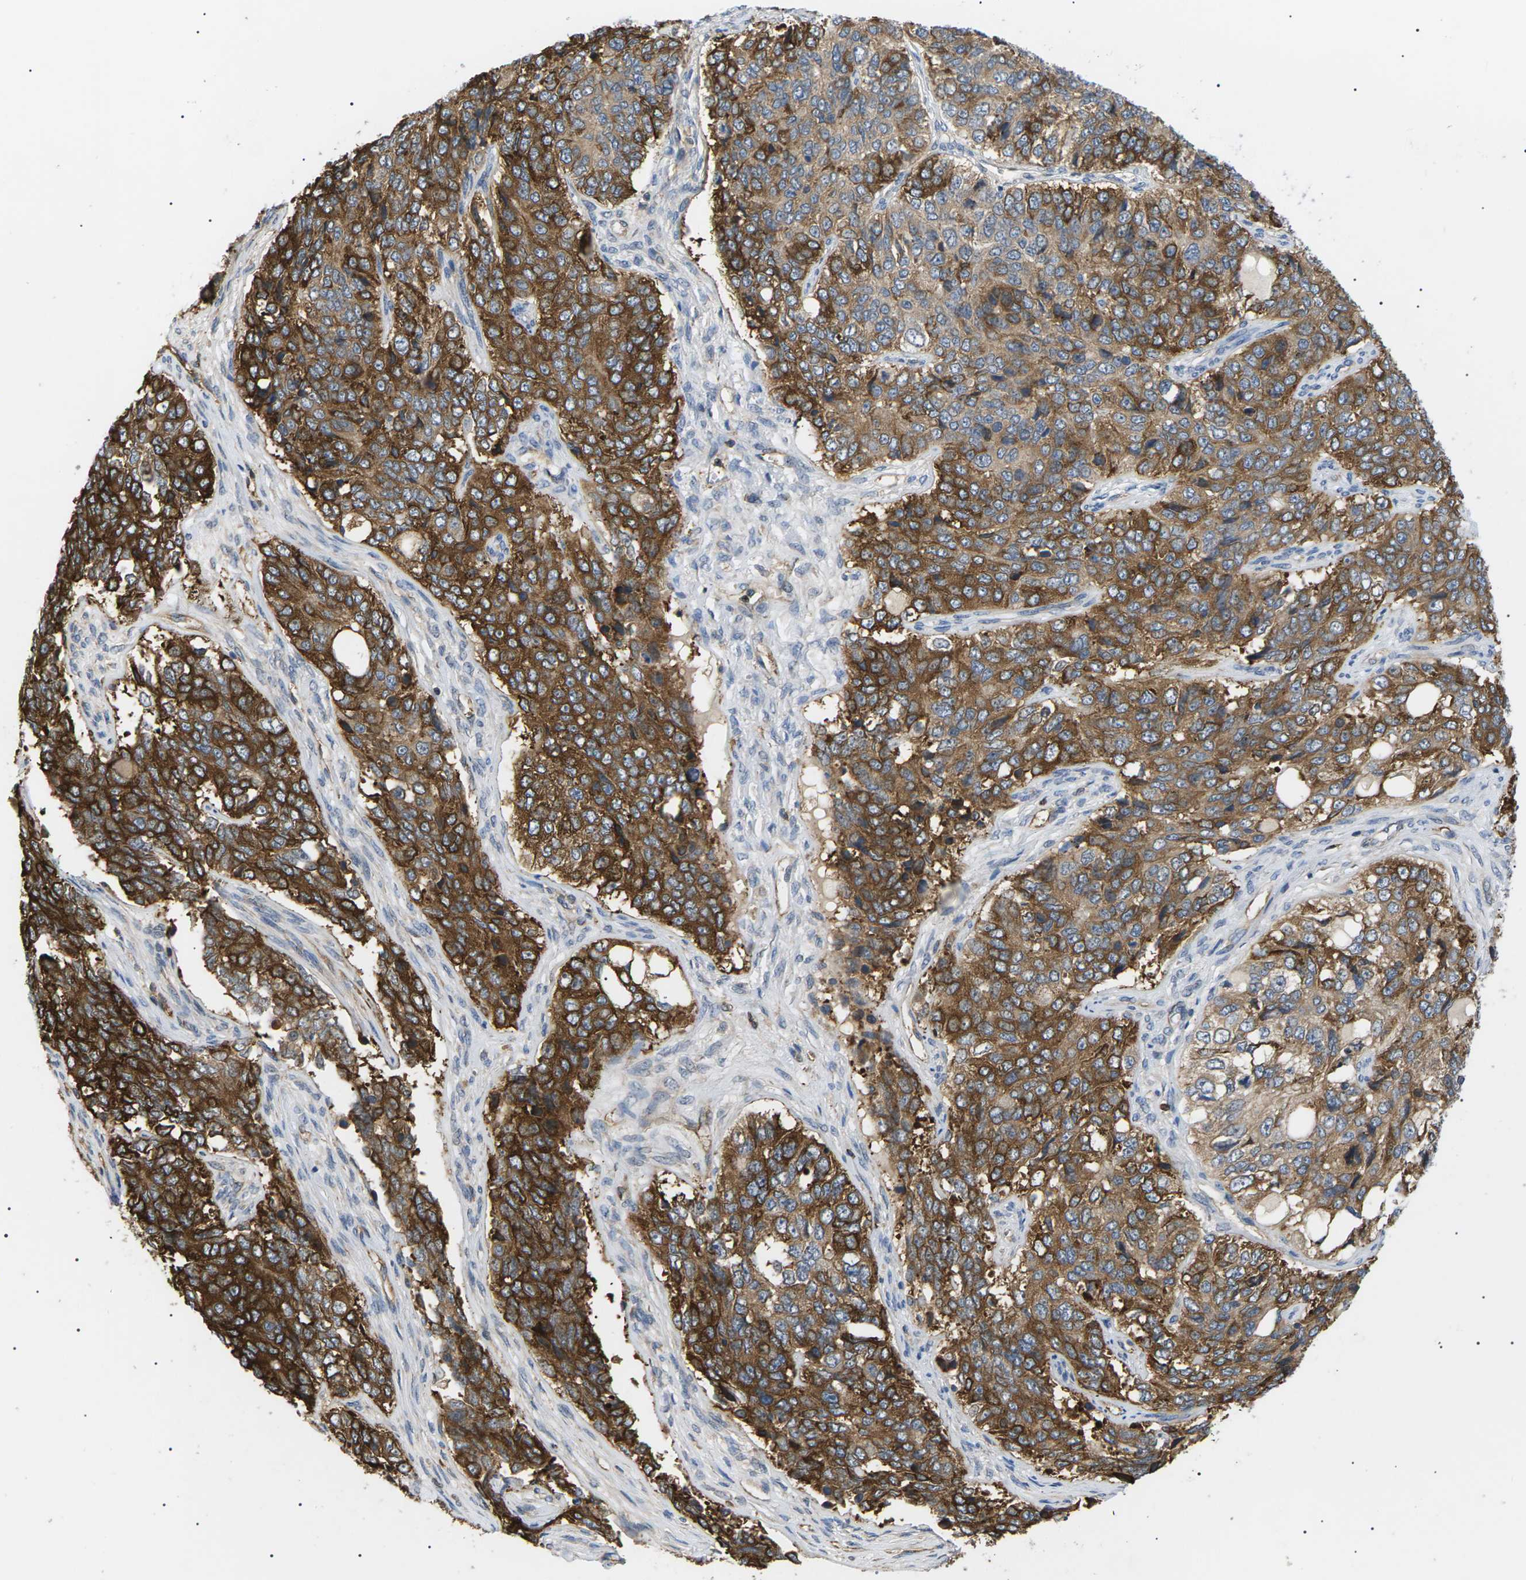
{"staining": {"intensity": "strong", "quantity": ">75%", "location": "cytoplasmic/membranous"}, "tissue": "ovarian cancer", "cell_type": "Tumor cells", "image_type": "cancer", "snomed": [{"axis": "morphology", "description": "Carcinoma, endometroid"}, {"axis": "topography", "description": "Ovary"}], "caption": "A high-resolution image shows immunohistochemistry staining of endometroid carcinoma (ovarian), which displays strong cytoplasmic/membranous expression in approximately >75% of tumor cells.", "gene": "TMTC4", "patient": {"sex": "female", "age": 51}}